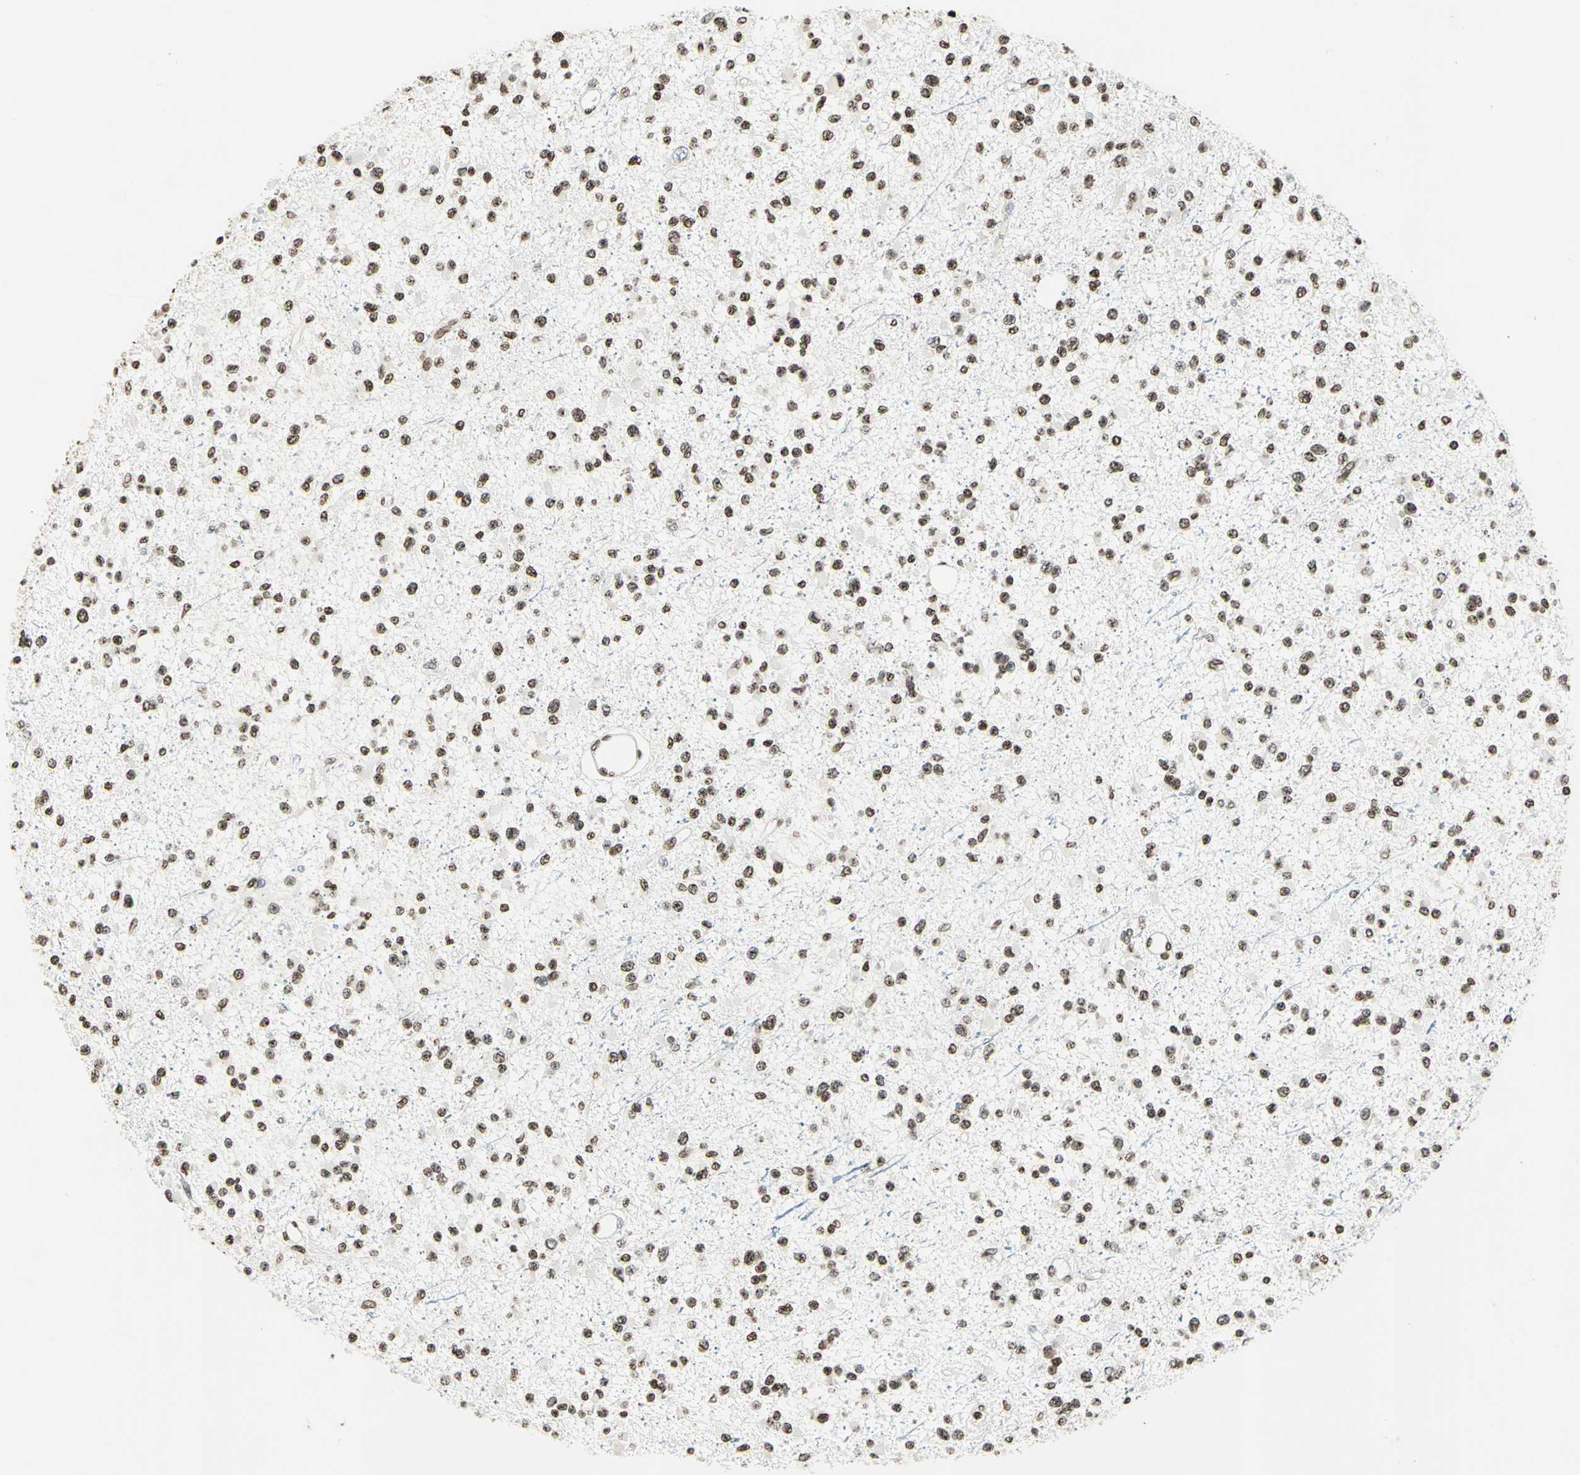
{"staining": {"intensity": "weak", "quantity": "25%-75%", "location": "cytoplasmic/membranous,nuclear"}, "tissue": "glioma", "cell_type": "Tumor cells", "image_type": "cancer", "snomed": [{"axis": "morphology", "description": "Glioma, malignant, Low grade"}, {"axis": "topography", "description": "Brain"}], "caption": "Glioma stained with DAB immunohistochemistry (IHC) shows low levels of weak cytoplasmic/membranous and nuclear staining in about 25%-75% of tumor cells. (DAB IHC with brightfield microscopy, high magnification).", "gene": "LGALS3", "patient": {"sex": "female", "age": 22}}